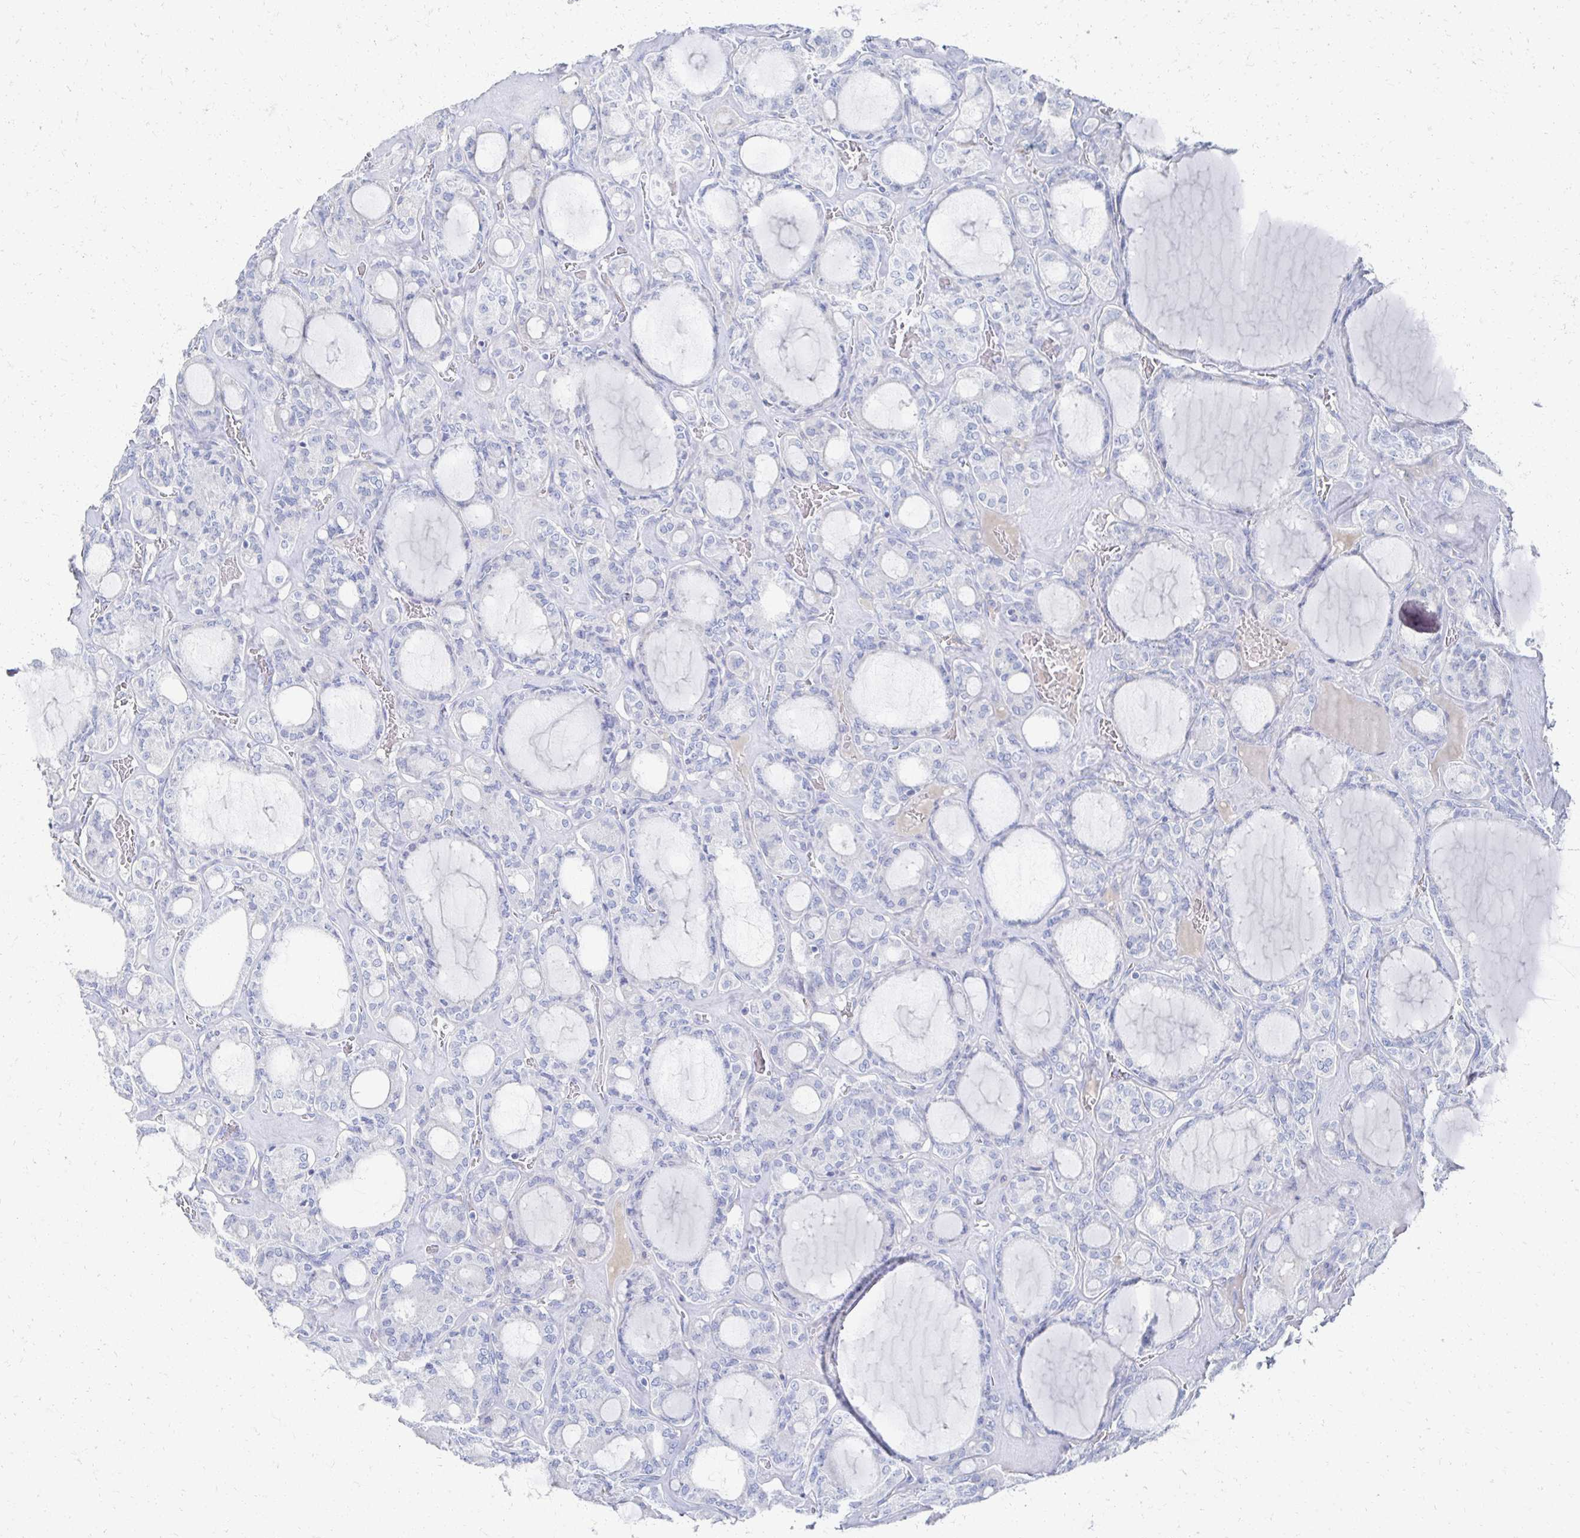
{"staining": {"intensity": "negative", "quantity": "none", "location": "none"}, "tissue": "thyroid cancer", "cell_type": "Tumor cells", "image_type": "cancer", "snomed": [{"axis": "morphology", "description": "Papillary adenocarcinoma, NOS"}, {"axis": "topography", "description": "Thyroid gland"}], "caption": "This is a image of immunohistochemistry staining of thyroid papillary adenocarcinoma, which shows no staining in tumor cells. (DAB IHC, high magnification).", "gene": "PRR20A", "patient": {"sex": "male", "age": 87}}